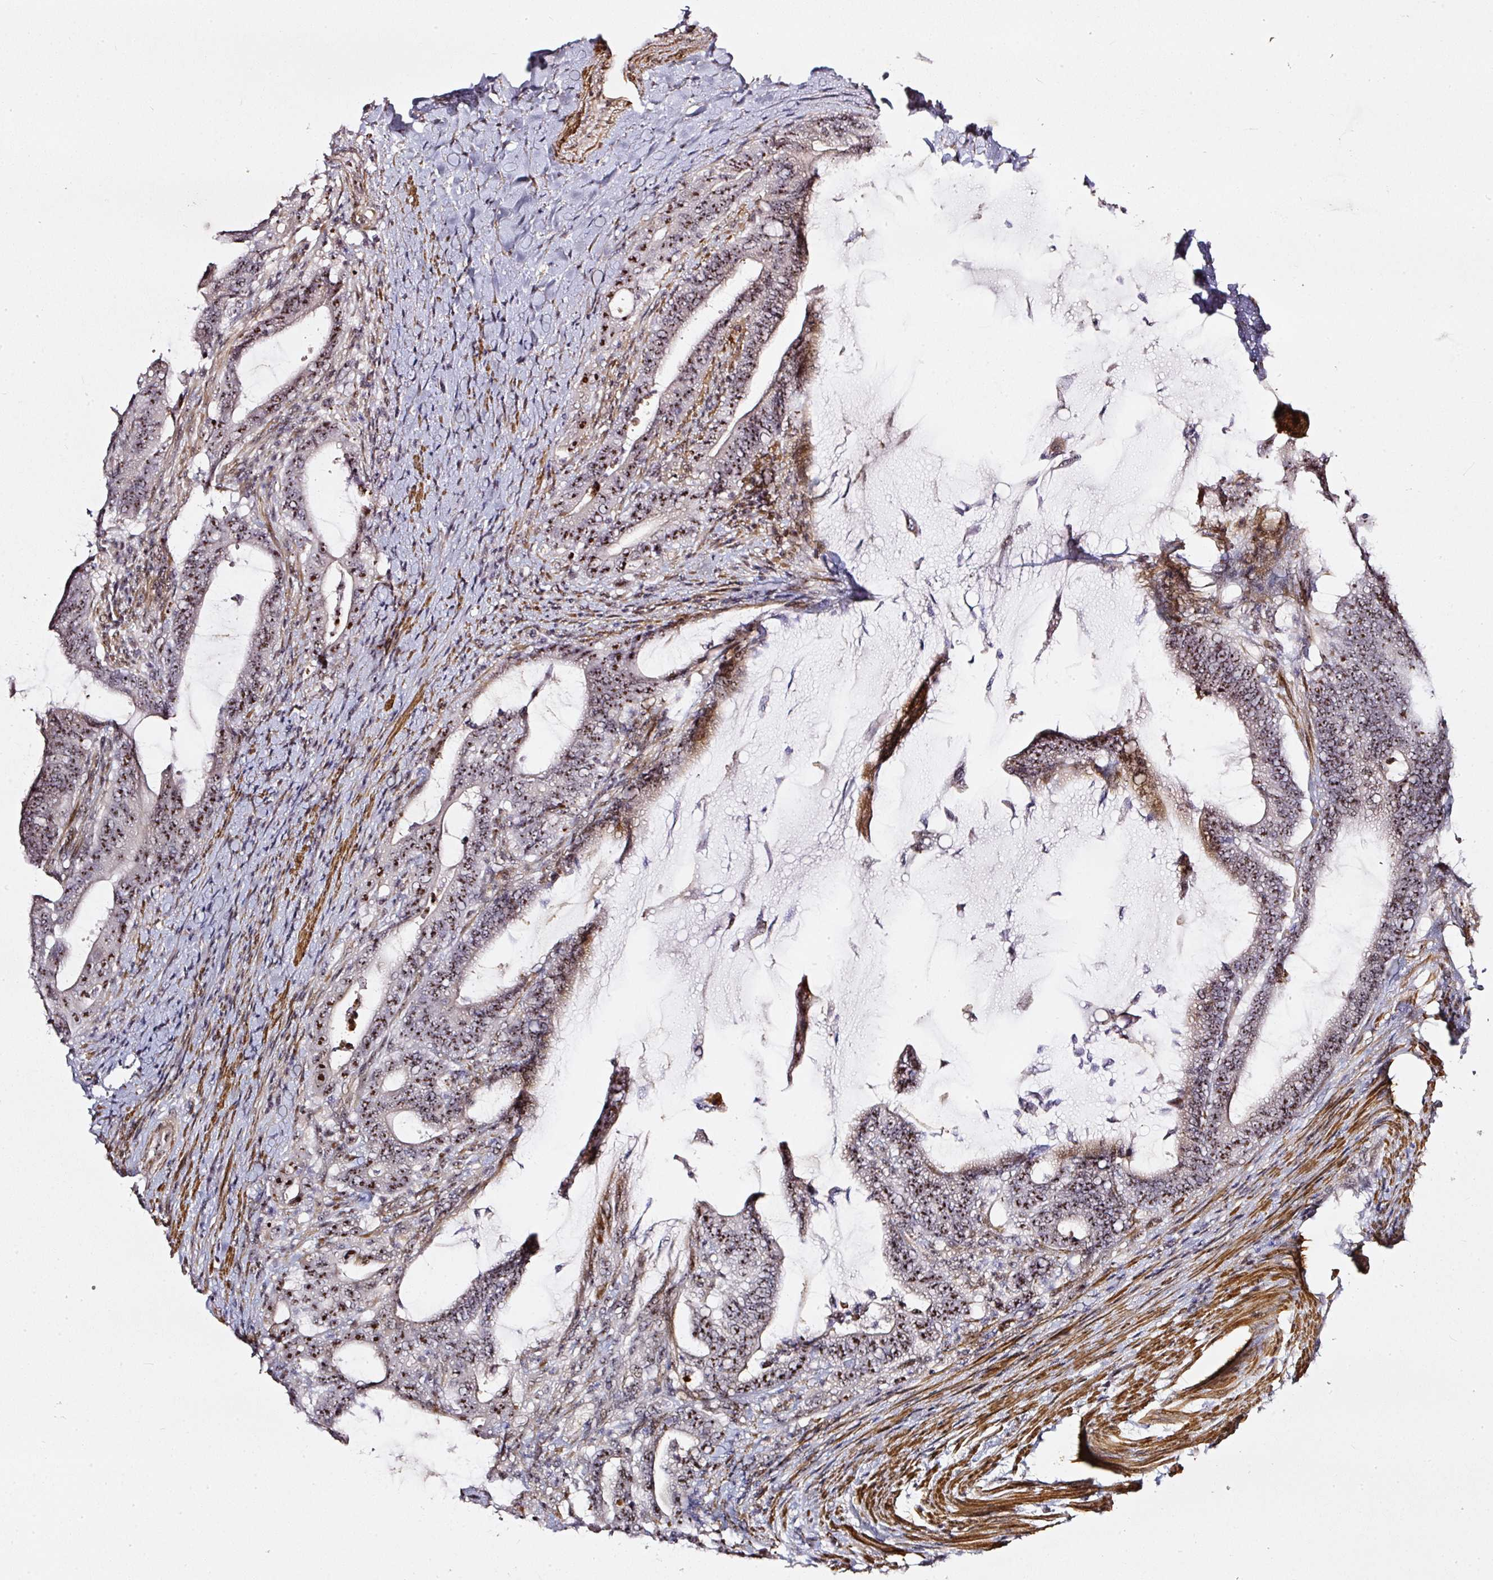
{"staining": {"intensity": "moderate", "quantity": ">75%", "location": "nuclear"}, "tissue": "colorectal cancer", "cell_type": "Tumor cells", "image_type": "cancer", "snomed": [{"axis": "morphology", "description": "Adenocarcinoma, NOS"}, {"axis": "topography", "description": "Colon"}], "caption": "Moderate nuclear protein expression is appreciated in approximately >75% of tumor cells in colorectal adenocarcinoma. (DAB = brown stain, brightfield microscopy at high magnification).", "gene": "MXRA8", "patient": {"sex": "female", "age": 43}}